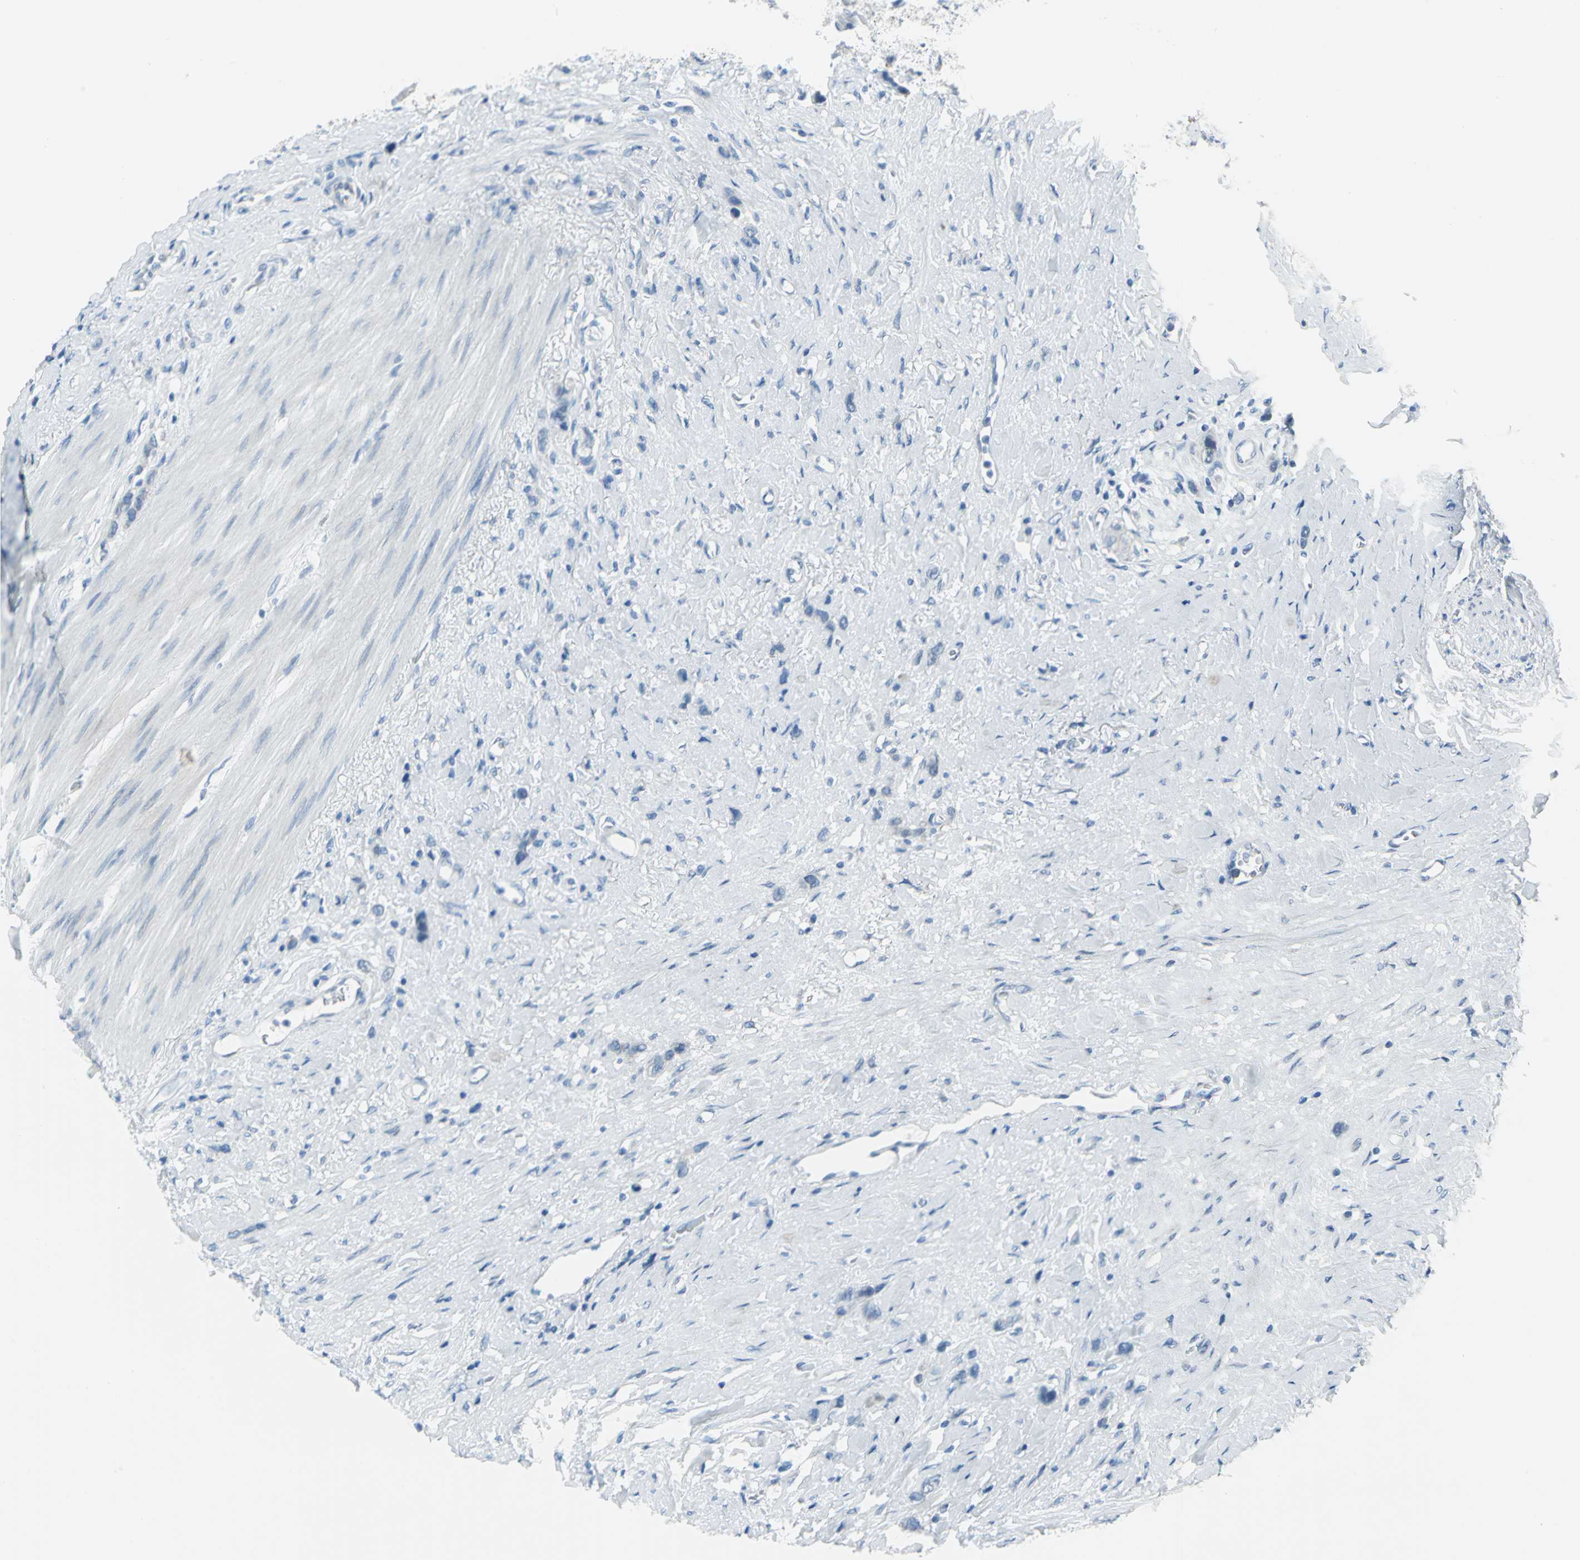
{"staining": {"intensity": "negative", "quantity": "none", "location": "none"}, "tissue": "stomach cancer", "cell_type": "Tumor cells", "image_type": "cancer", "snomed": [{"axis": "morphology", "description": "Normal tissue, NOS"}, {"axis": "morphology", "description": "Adenocarcinoma, NOS"}, {"axis": "morphology", "description": "Adenocarcinoma, High grade"}, {"axis": "topography", "description": "Stomach, upper"}, {"axis": "topography", "description": "Stomach"}], "caption": "Protein analysis of stomach cancer (adenocarcinoma (high-grade)) exhibits no significant positivity in tumor cells.", "gene": "CYB5A", "patient": {"sex": "female", "age": 65}}